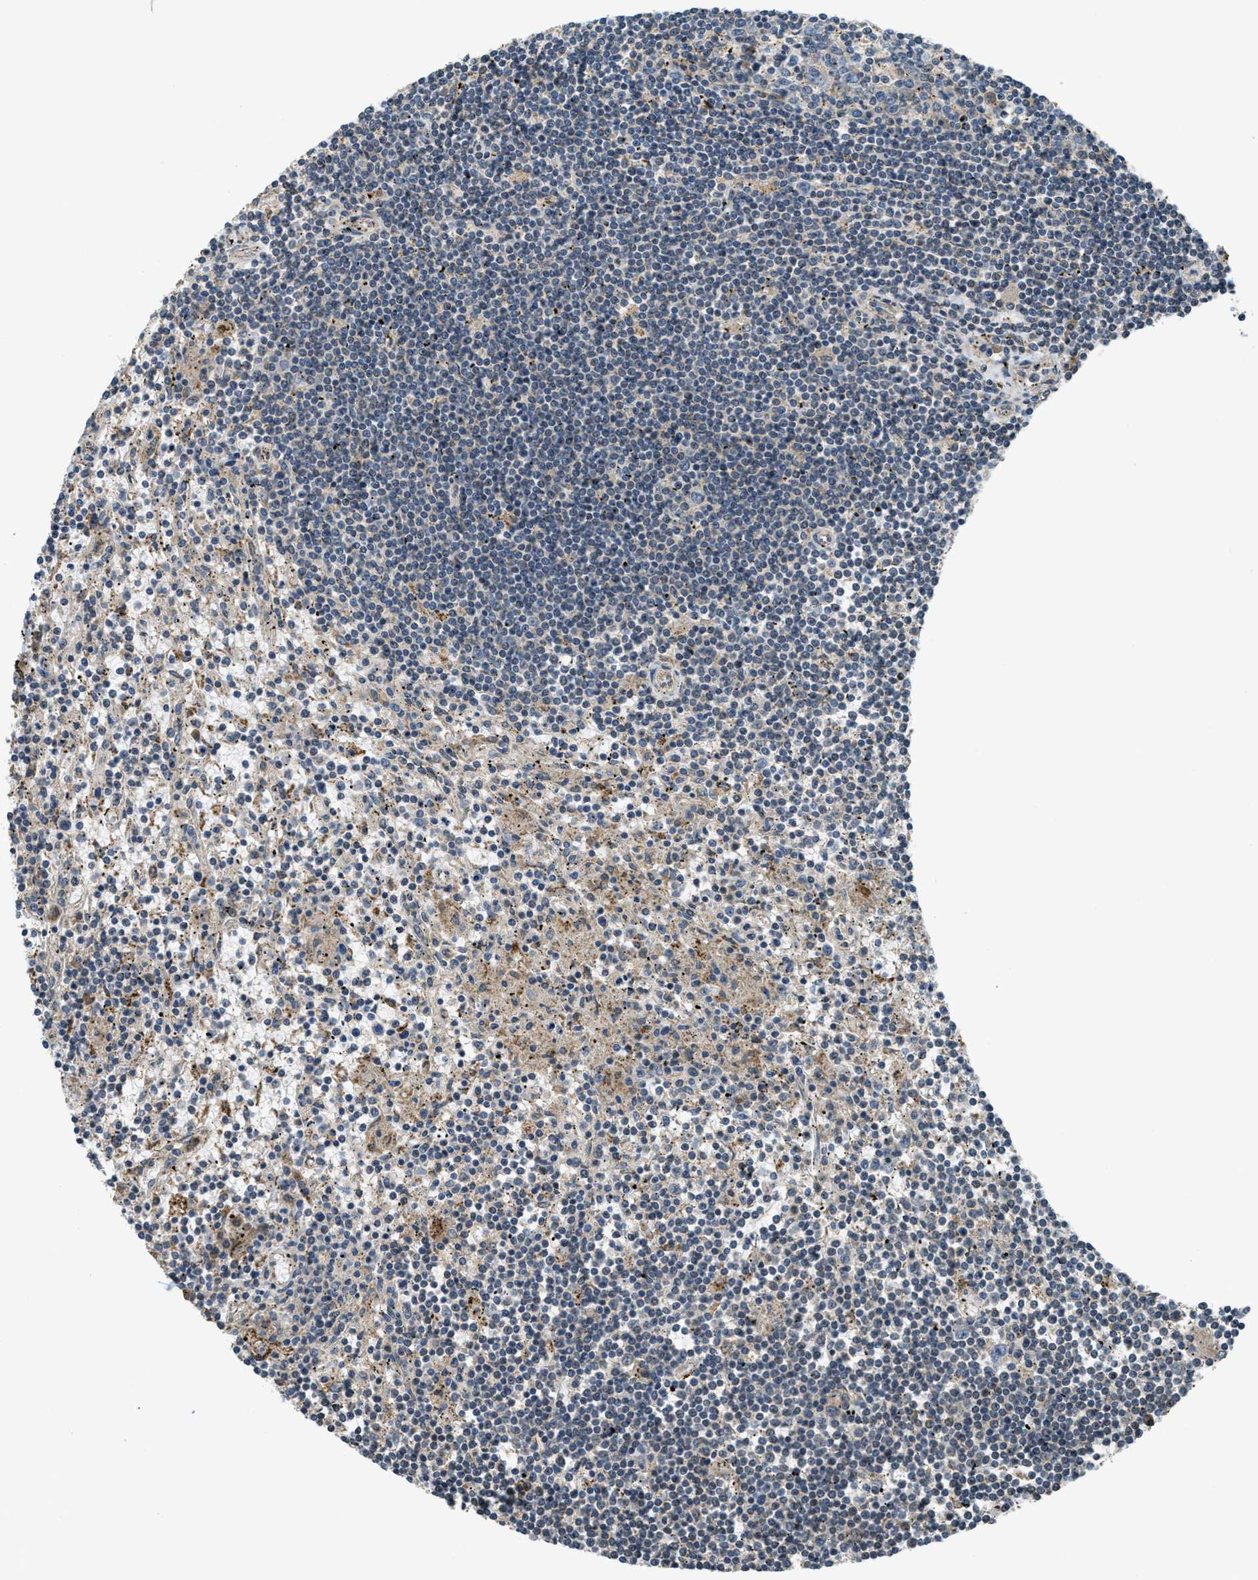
{"staining": {"intensity": "negative", "quantity": "none", "location": "none"}, "tissue": "lymphoma", "cell_type": "Tumor cells", "image_type": "cancer", "snomed": [{"axis": "morphology", "description": "Malignant lymphoma, non-Hodgkin's type, Low grade"}, {"axis": "topography", "description": "Spleen"}], "caption": "Tumor cells show no significant expression in low-grade malignant lymphoma, non-Hodgkin's type.", "gene": "CDKN2C", "patient": {"sex": "male", "age": 76}}